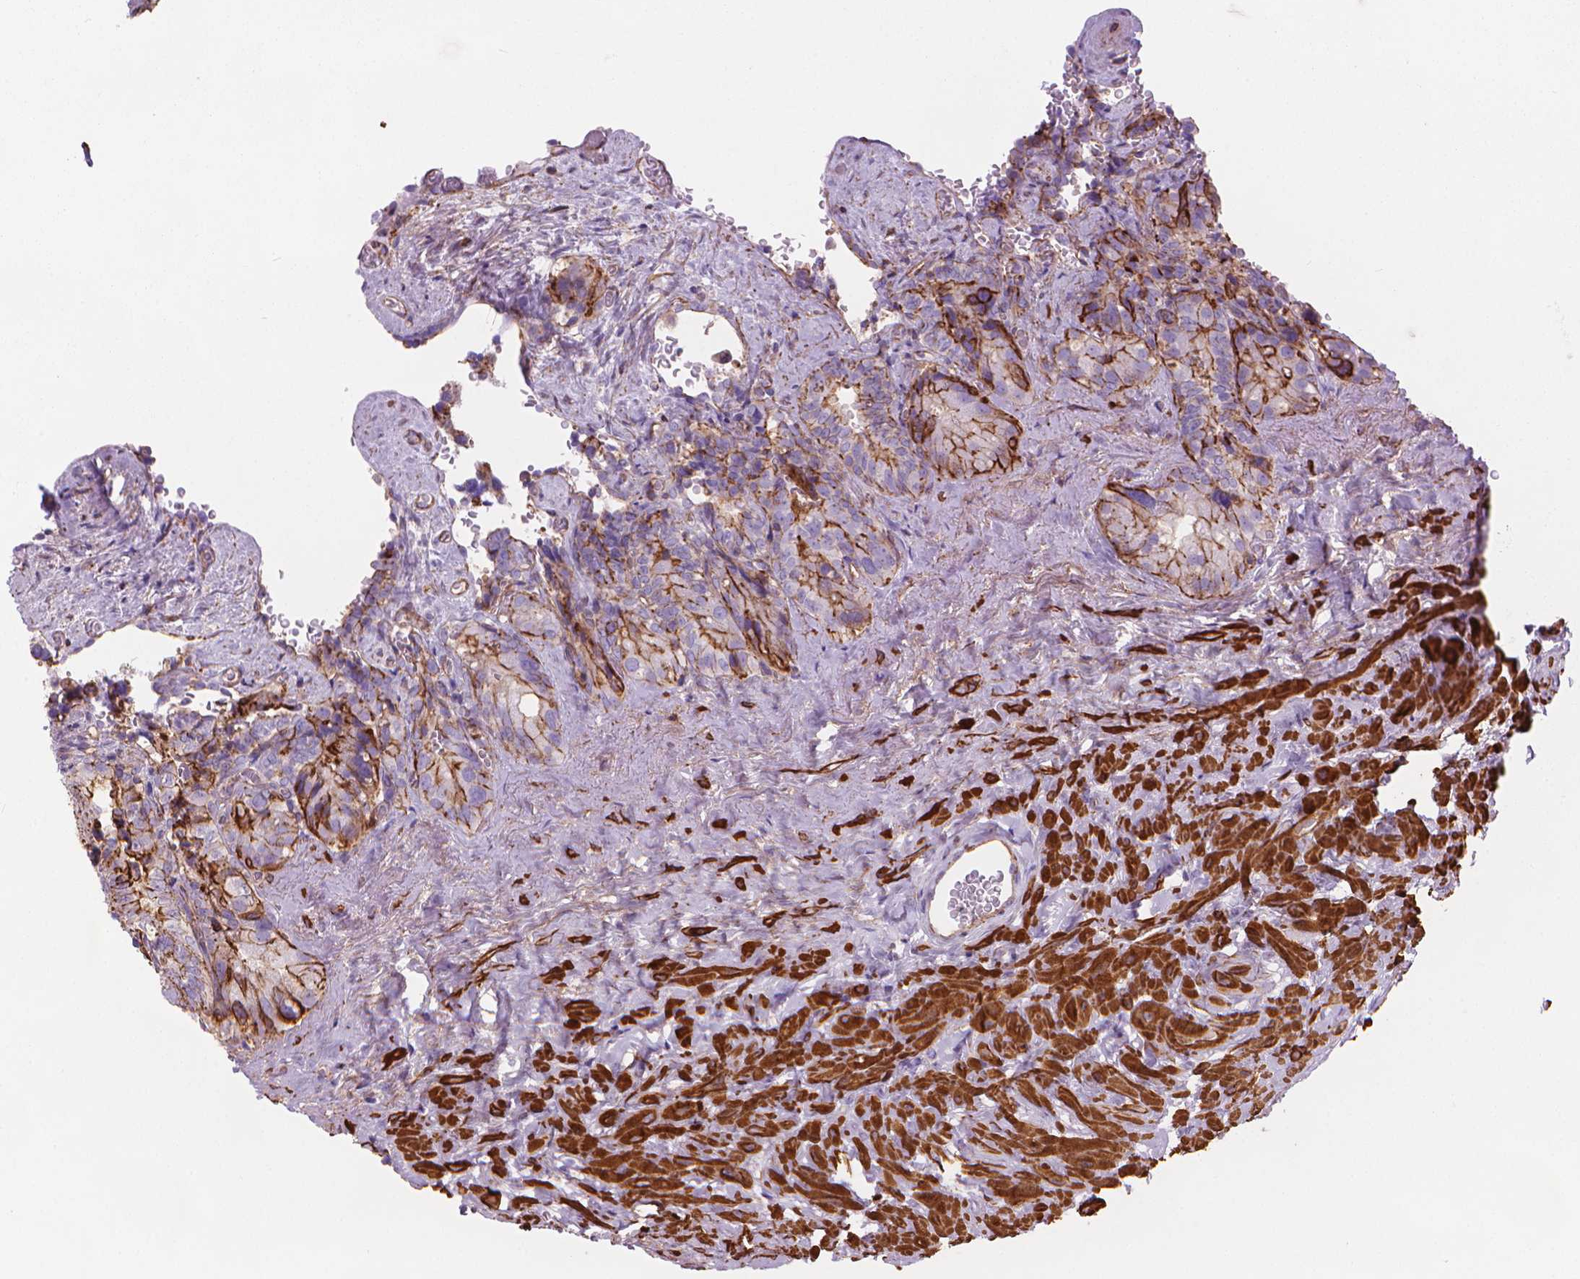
{"staining": {"intensity": "moderate", "quantity": "25%-75%", "location": "cytoplasmic/membranous"}, "tissue": "seminal vesicle", "cell_type": "Glandular cells", "image_type": "normal", "snomed": [{"axis": "morphology", "description": "Normal tissue, NOS"}, {"axis": "topography", "description": "Seminal veicle"}], "caption": "High-magnification brightfield microscopy of unremarkable seminal vesicle stained with DAB (3,3'-diaminobenzidine) (brown) and counterstained with hematoxylin (blue). glandular cells exhibit moderate cytoplasmic/membranous positivity is present in about25%-75% of cells. (Brightfield microscopy of DAB IHC at high magnification).", "gene": "PATJ", "patient": {"sex": "male", "age": 69}}